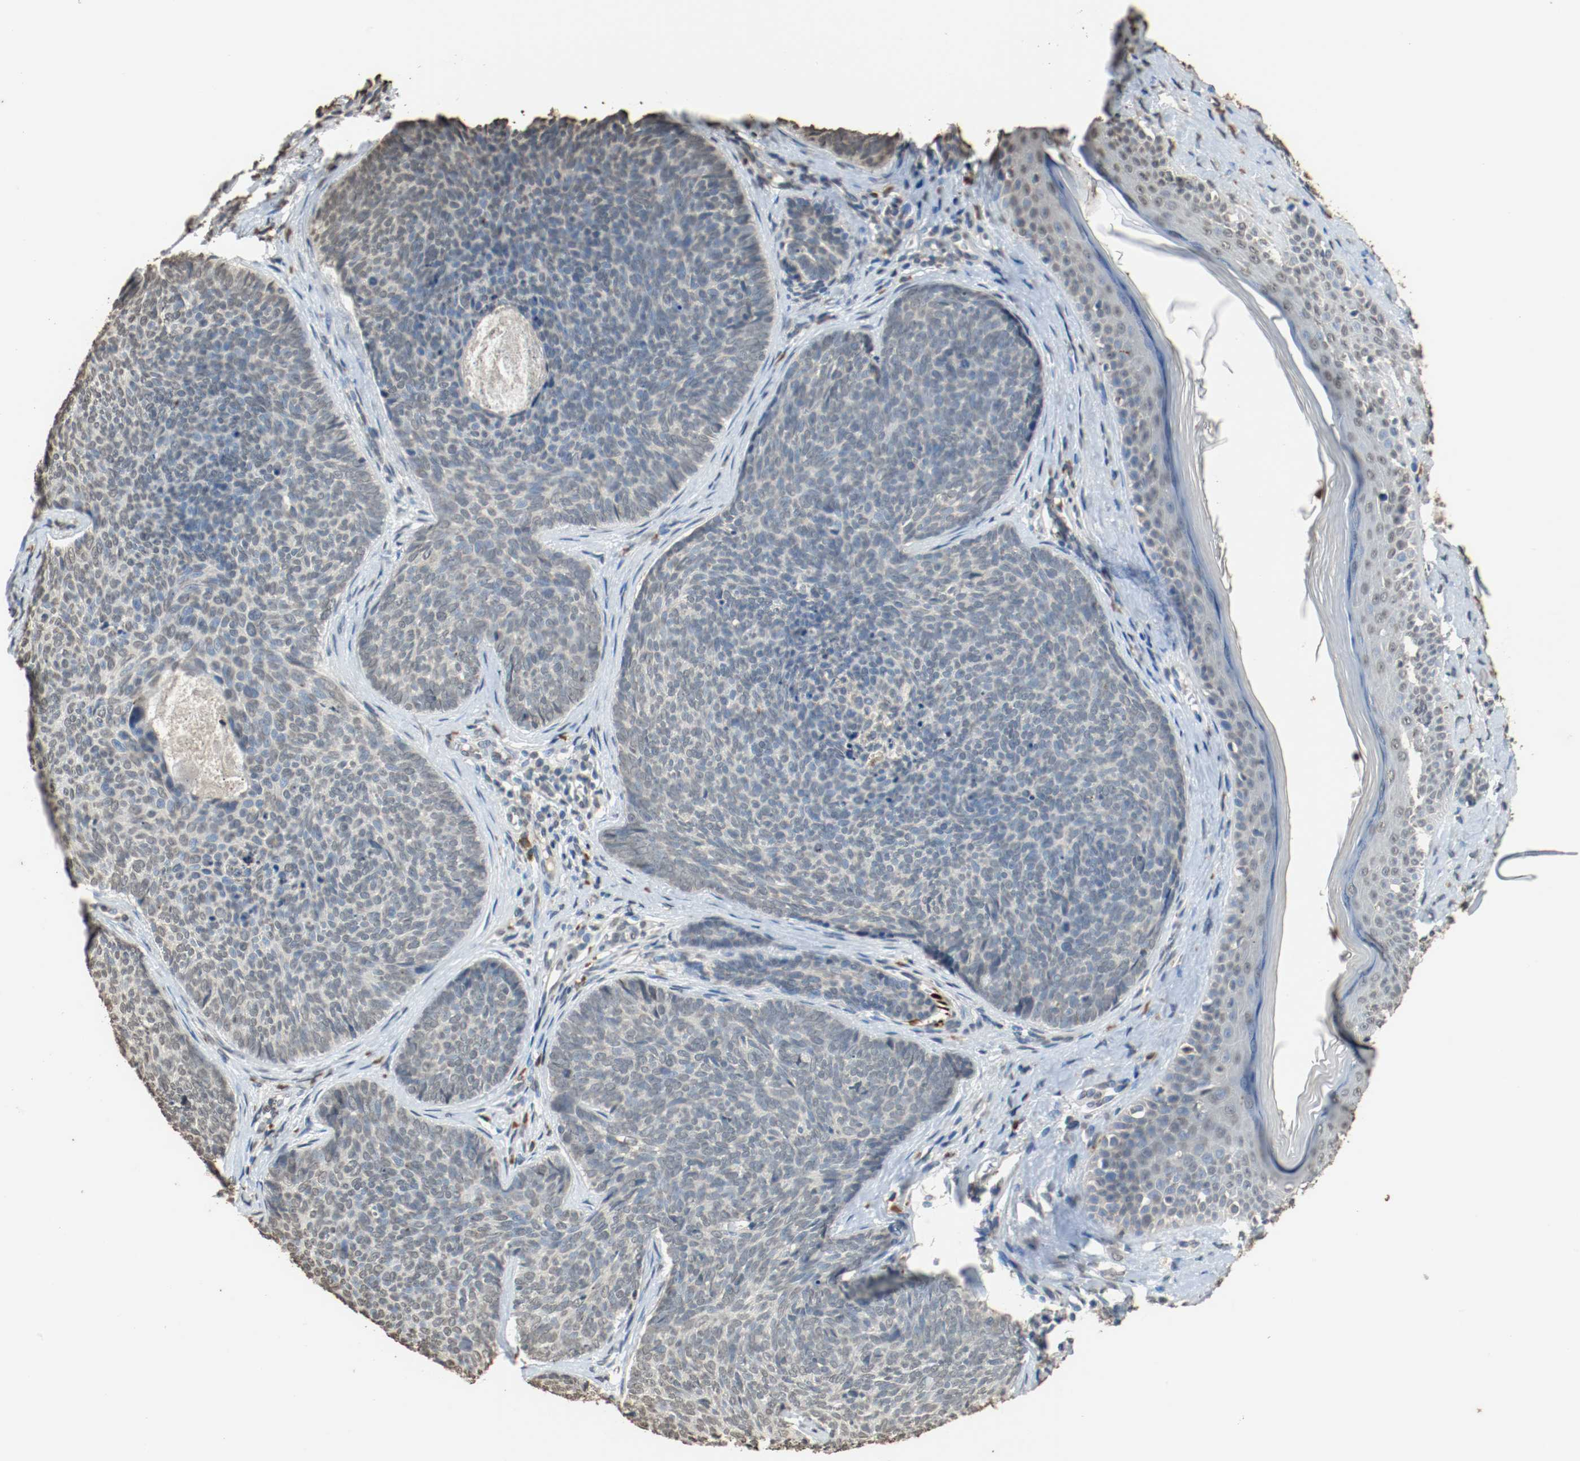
{"staining": {"intensity": "negative", "quantity": "none", "location": "none"}, "tissue": "skin cancer", "cell_type": "Tumor cells", "image_type": "cancer", "snomed": [{"axis": "morphology", "description": "Normal tissue, NOS"}, {"axis": "morphology", "description": "Basal cell carcinoma"}, {"axis": "topography", "description": "Skin"}], "caption": "The IHC photomicrograph has no significant positivity in tumor cells of skin cancer (basal cell carcinoma) tissue.", "gene": "RTN4", "patient": {"sex": "female", "age": 69}}